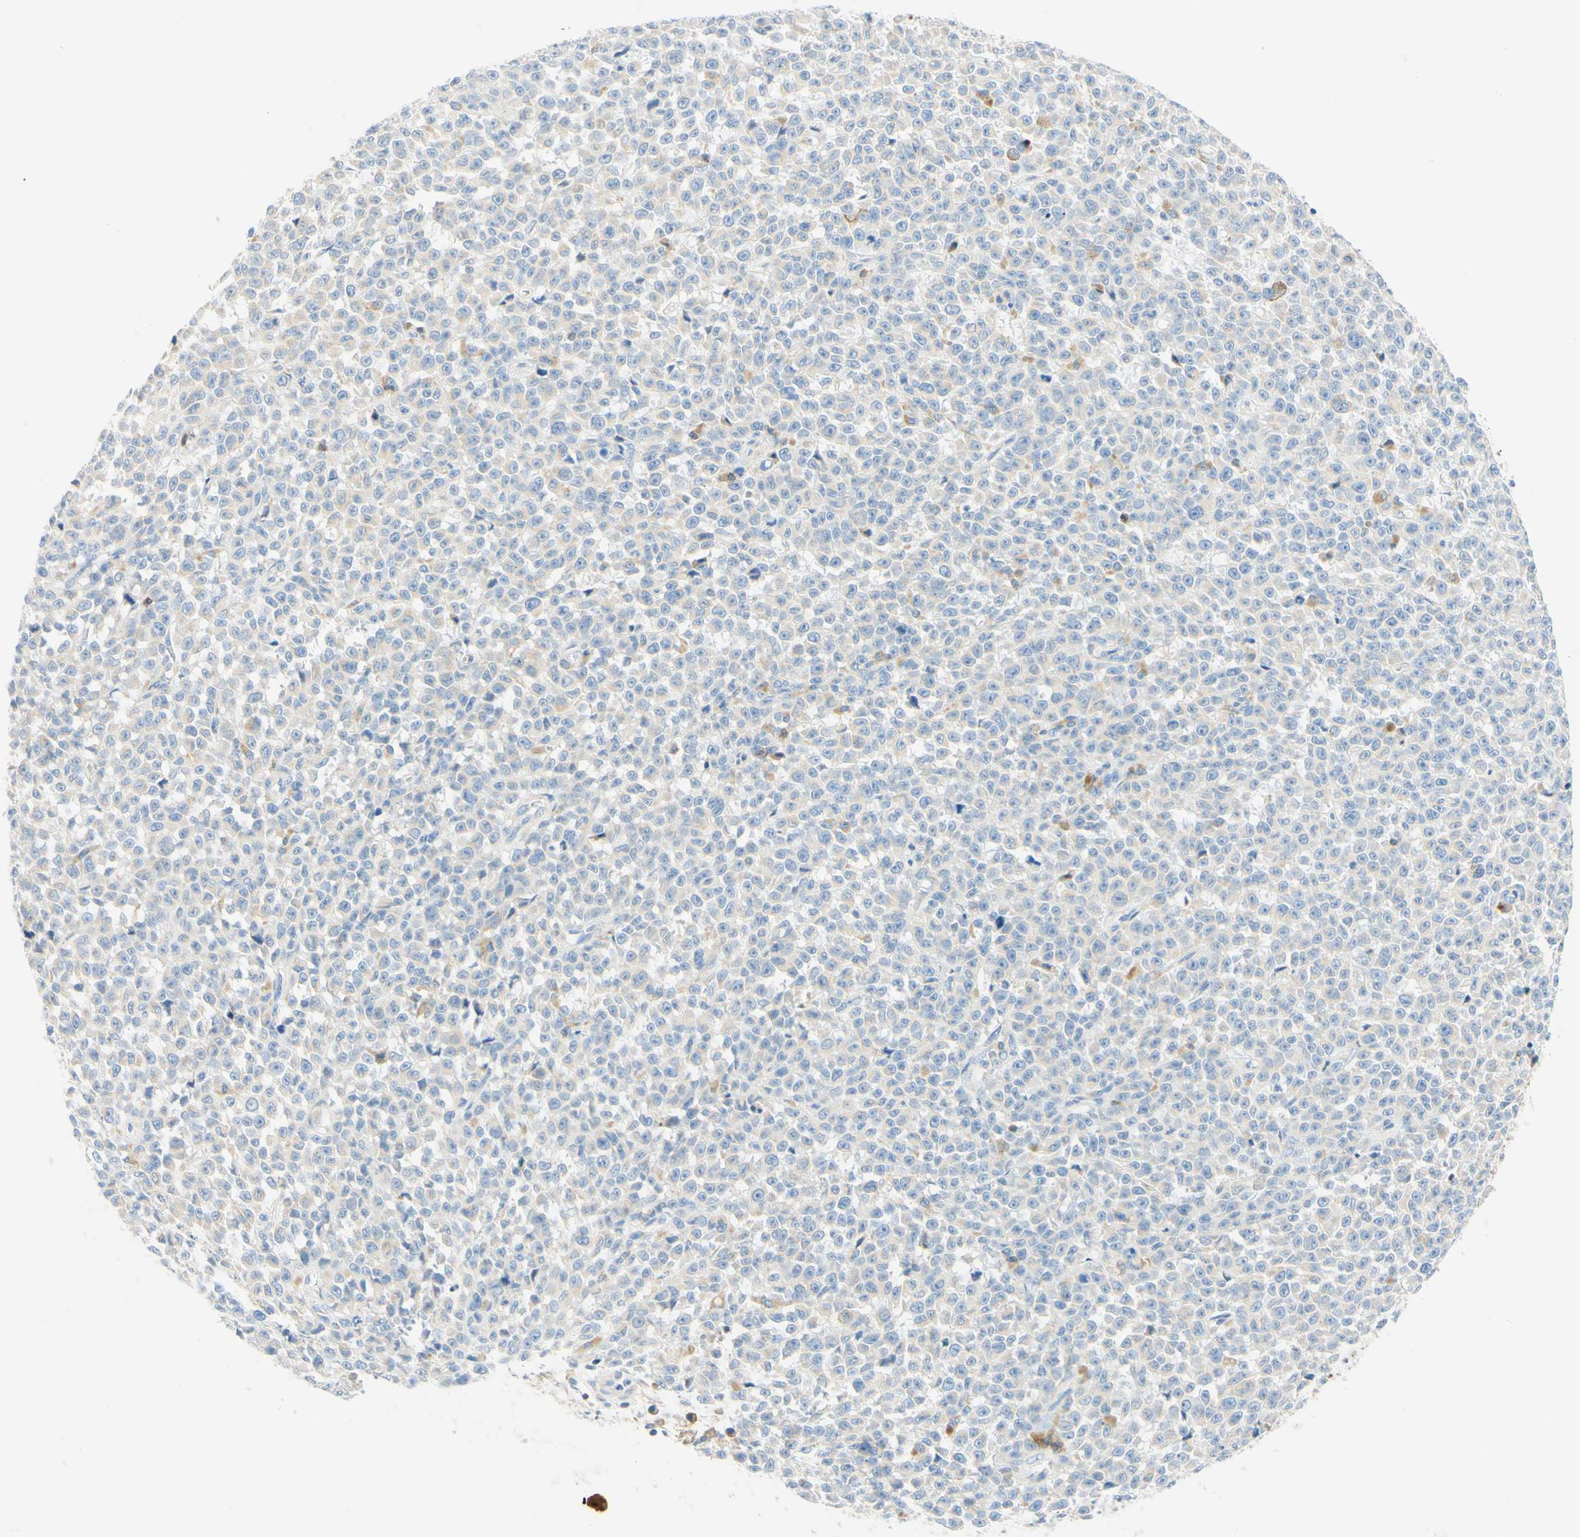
{"staining": {"intensity": "negative", "quantity": "none", "location": "none"}, "tissue": "melanoma", "cell_type": "Tumor cells", "image_type": "cancer", "snomed": [{"axis": "morphology", "description": "Malignant melanoma, NOS"}, {"axis": "topography", "description": "Skin"}], "caption": "Immunohistochemical staining of malignant melanoma reveals no significant positivity in tumor cells.", "gene": "LAT", "patient": {"sex": "female", "age": 82}}